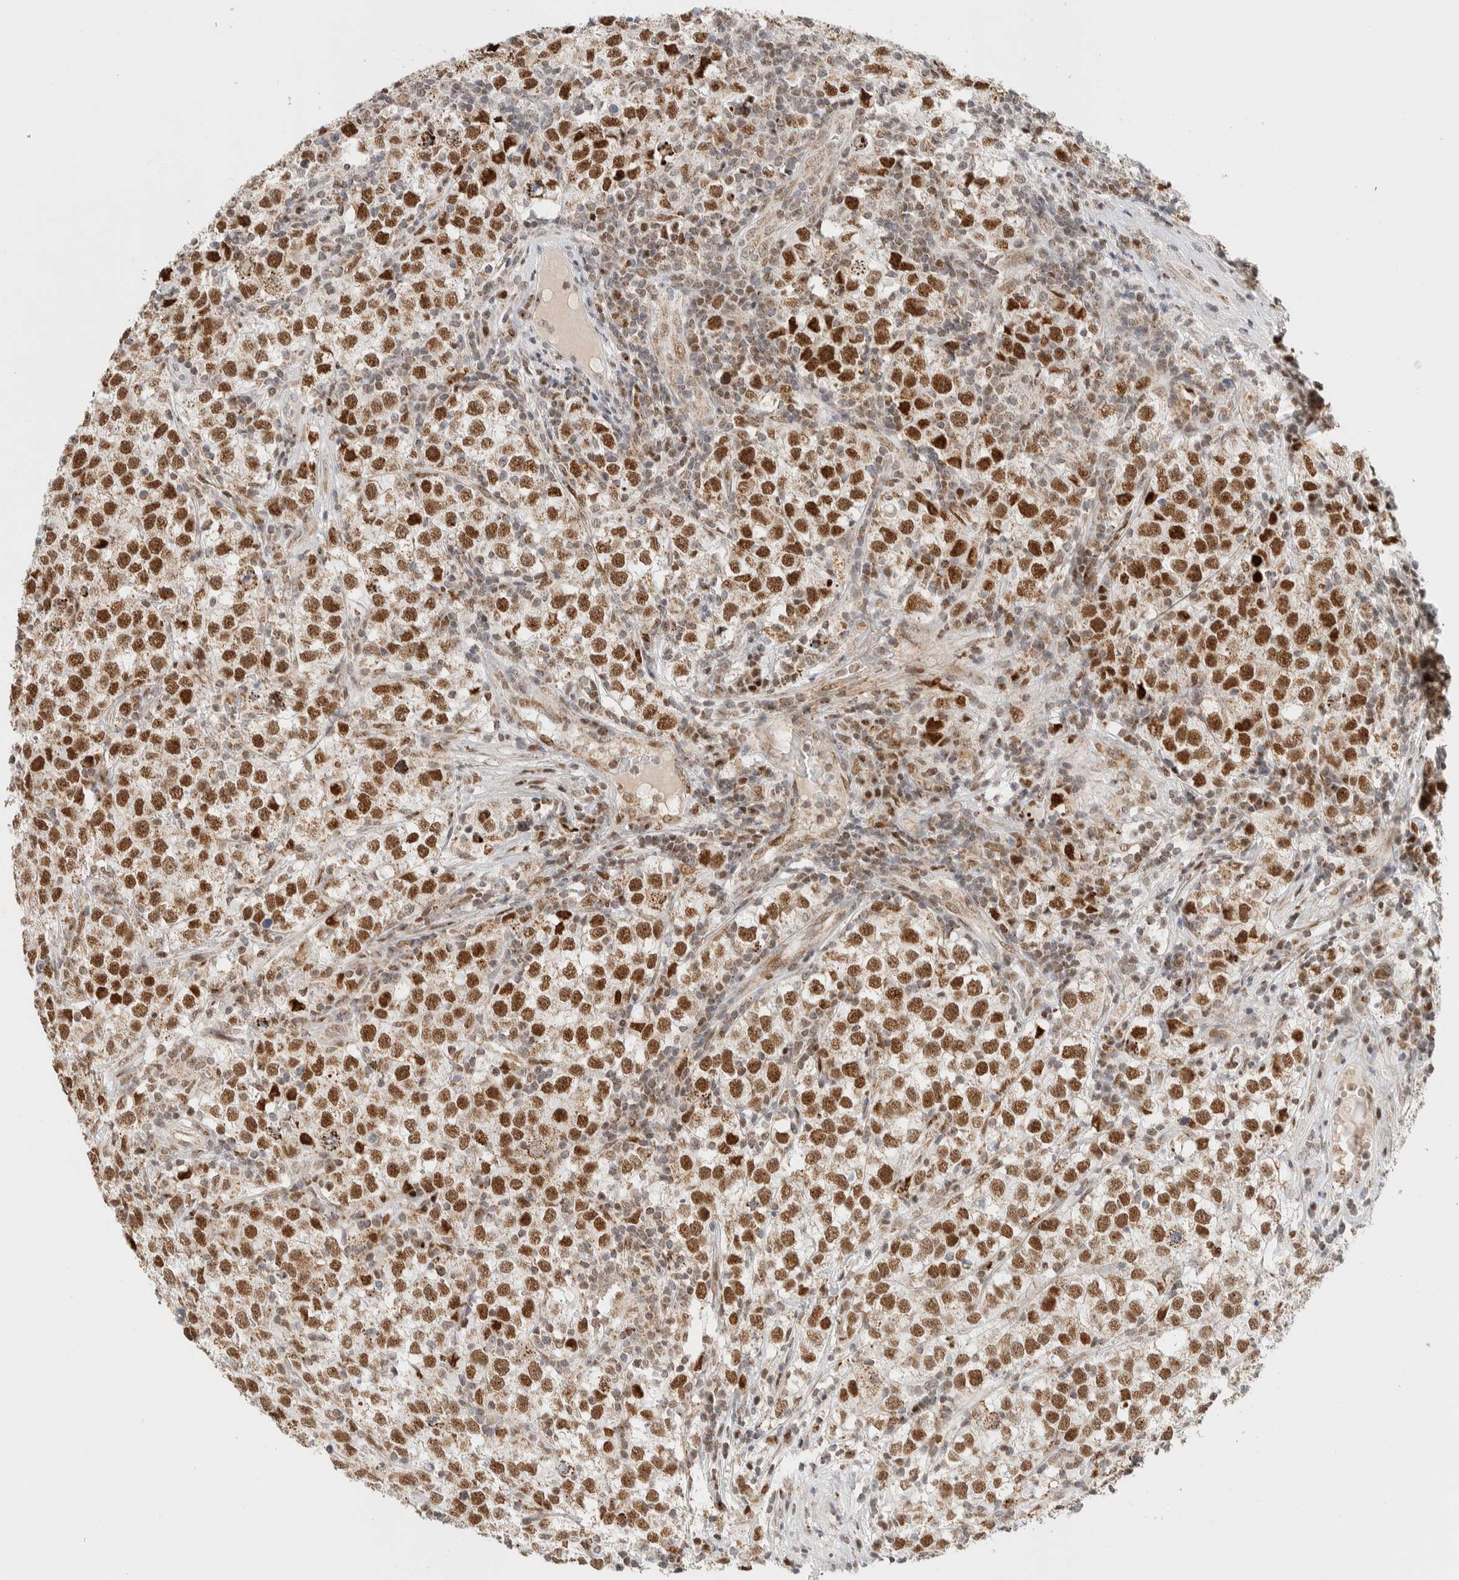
{"staining": {"intensity": "strong", "quantity": ">75%", "location": "nuclear"}, "tissue": "testis cancer", "cell_type": "Tumor cells", "image_type": "cancer", "snomed": [{"axis": "morphology", "description": "Seminoma, NOS"}, {"axis": "morphology", "description": "Carcinoma, Embryonal, NOS"}, {"axis": "topography", "description": "Testis"}], "caption": "Embryonal carcinoma (testis) was stained to show a protein in brown. There is high levels of strong nuclear staining in about >75% of tumor cells.", "gene": "TSPAN32", "patient": {"sex": "male", "age": 28}}